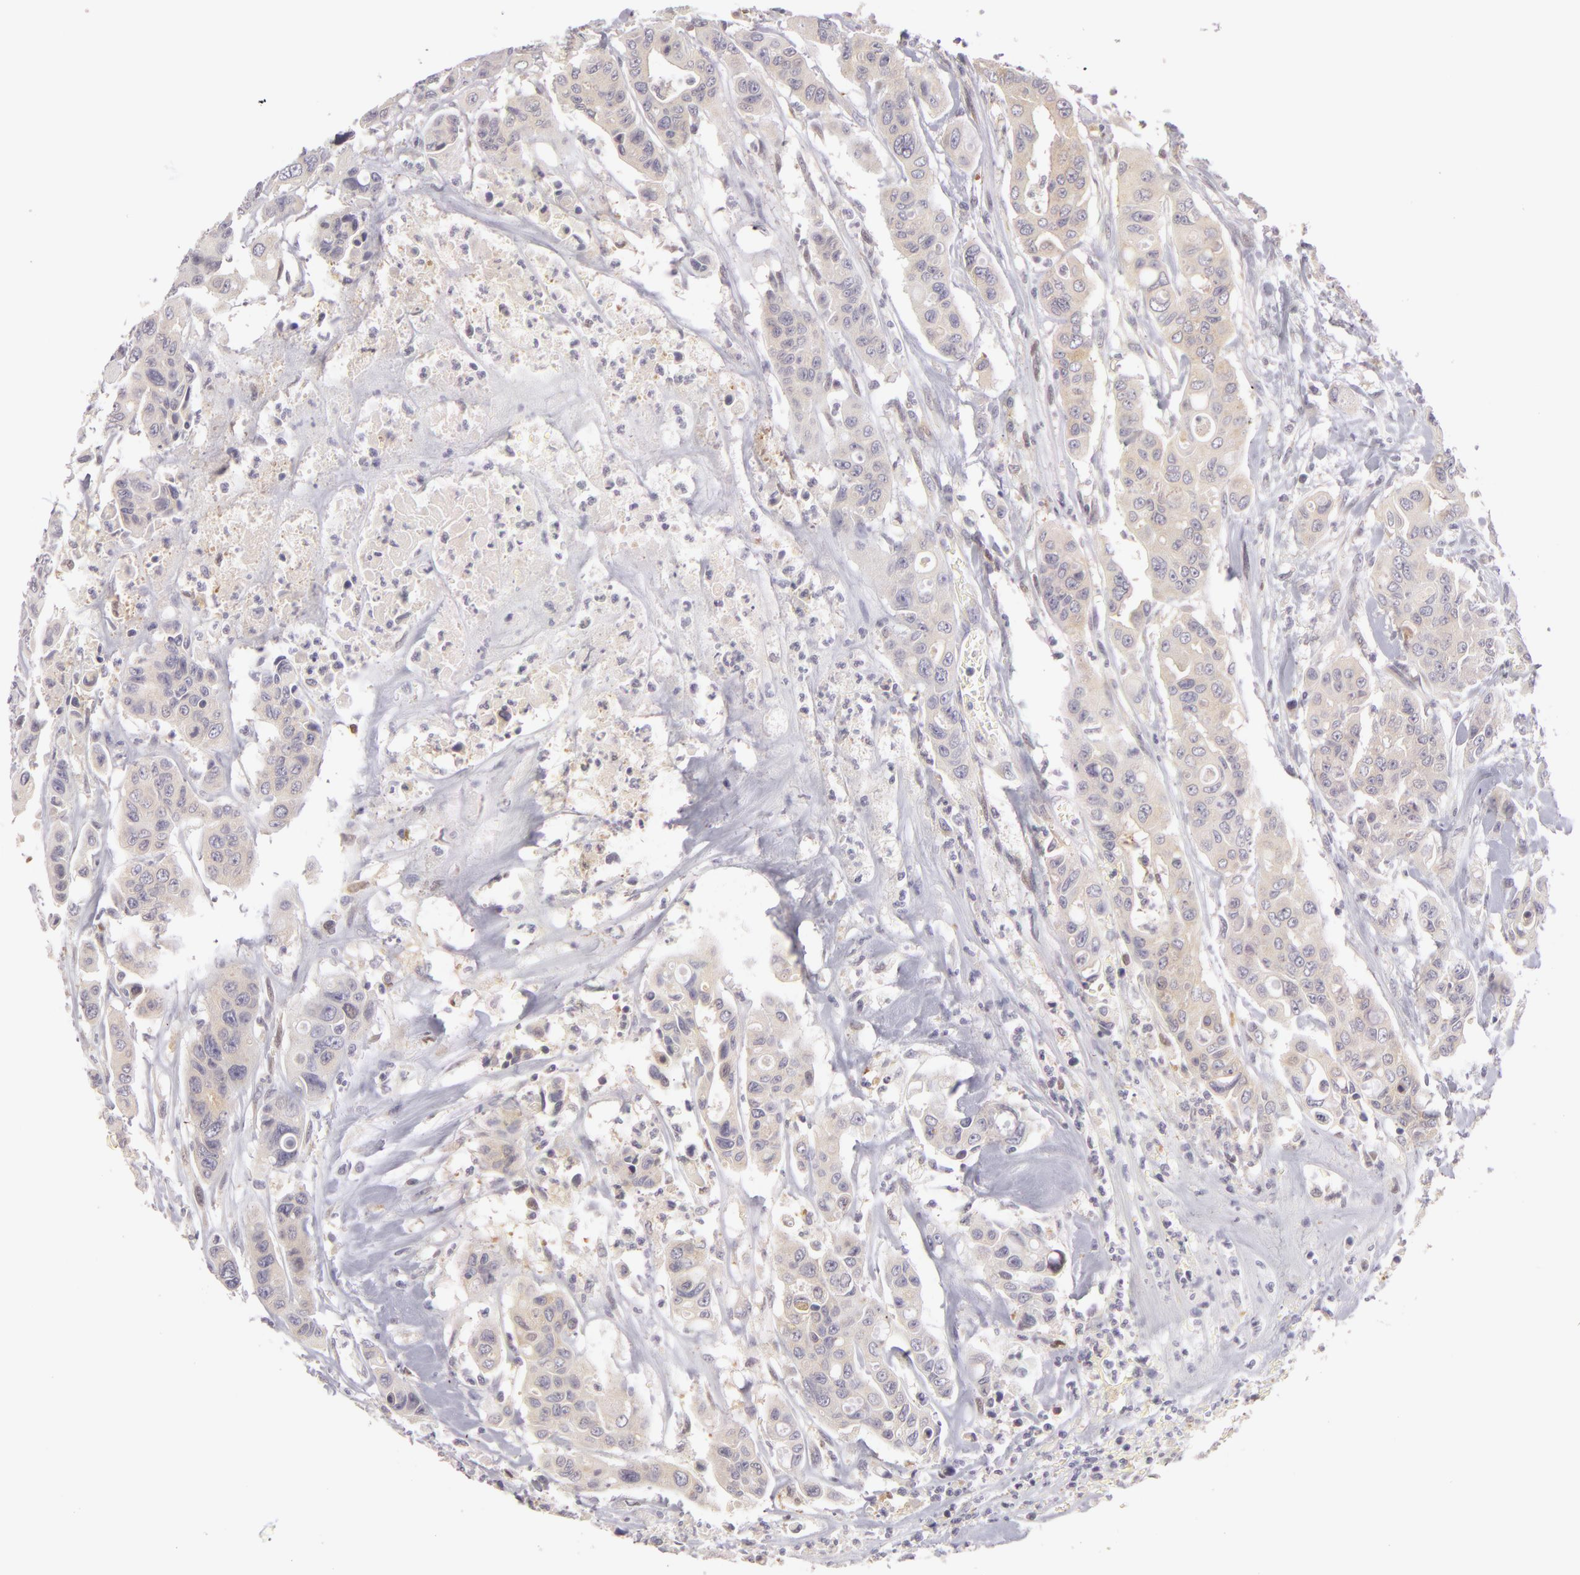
{"staining": {"intensity": "weak", "quantity": ">75%", "location": "cytoplasmic/membranous"}, "tissue": "colorectal cancer", "cell_type": "Tumor cells", "image_type": "cancer", "snomed": [{"axis": "morphology", "description": "Adenocarcinoma, NOS"}, {"axis": "topography", "description": "Colon"}], "caption": "The immunohistochemical stain highlights weak cytoplasmic/membranous positivity in tumor cells of colorectal adenocarcinoma tissue. The staining was performed using DAB (3,3'-diaminobenzidine), with brown indicating positive protein expression. Nuclei are stained blue with hematoxylin.", "gene": "ZNF229", "patient": {"sex": "female", "age": 70}}